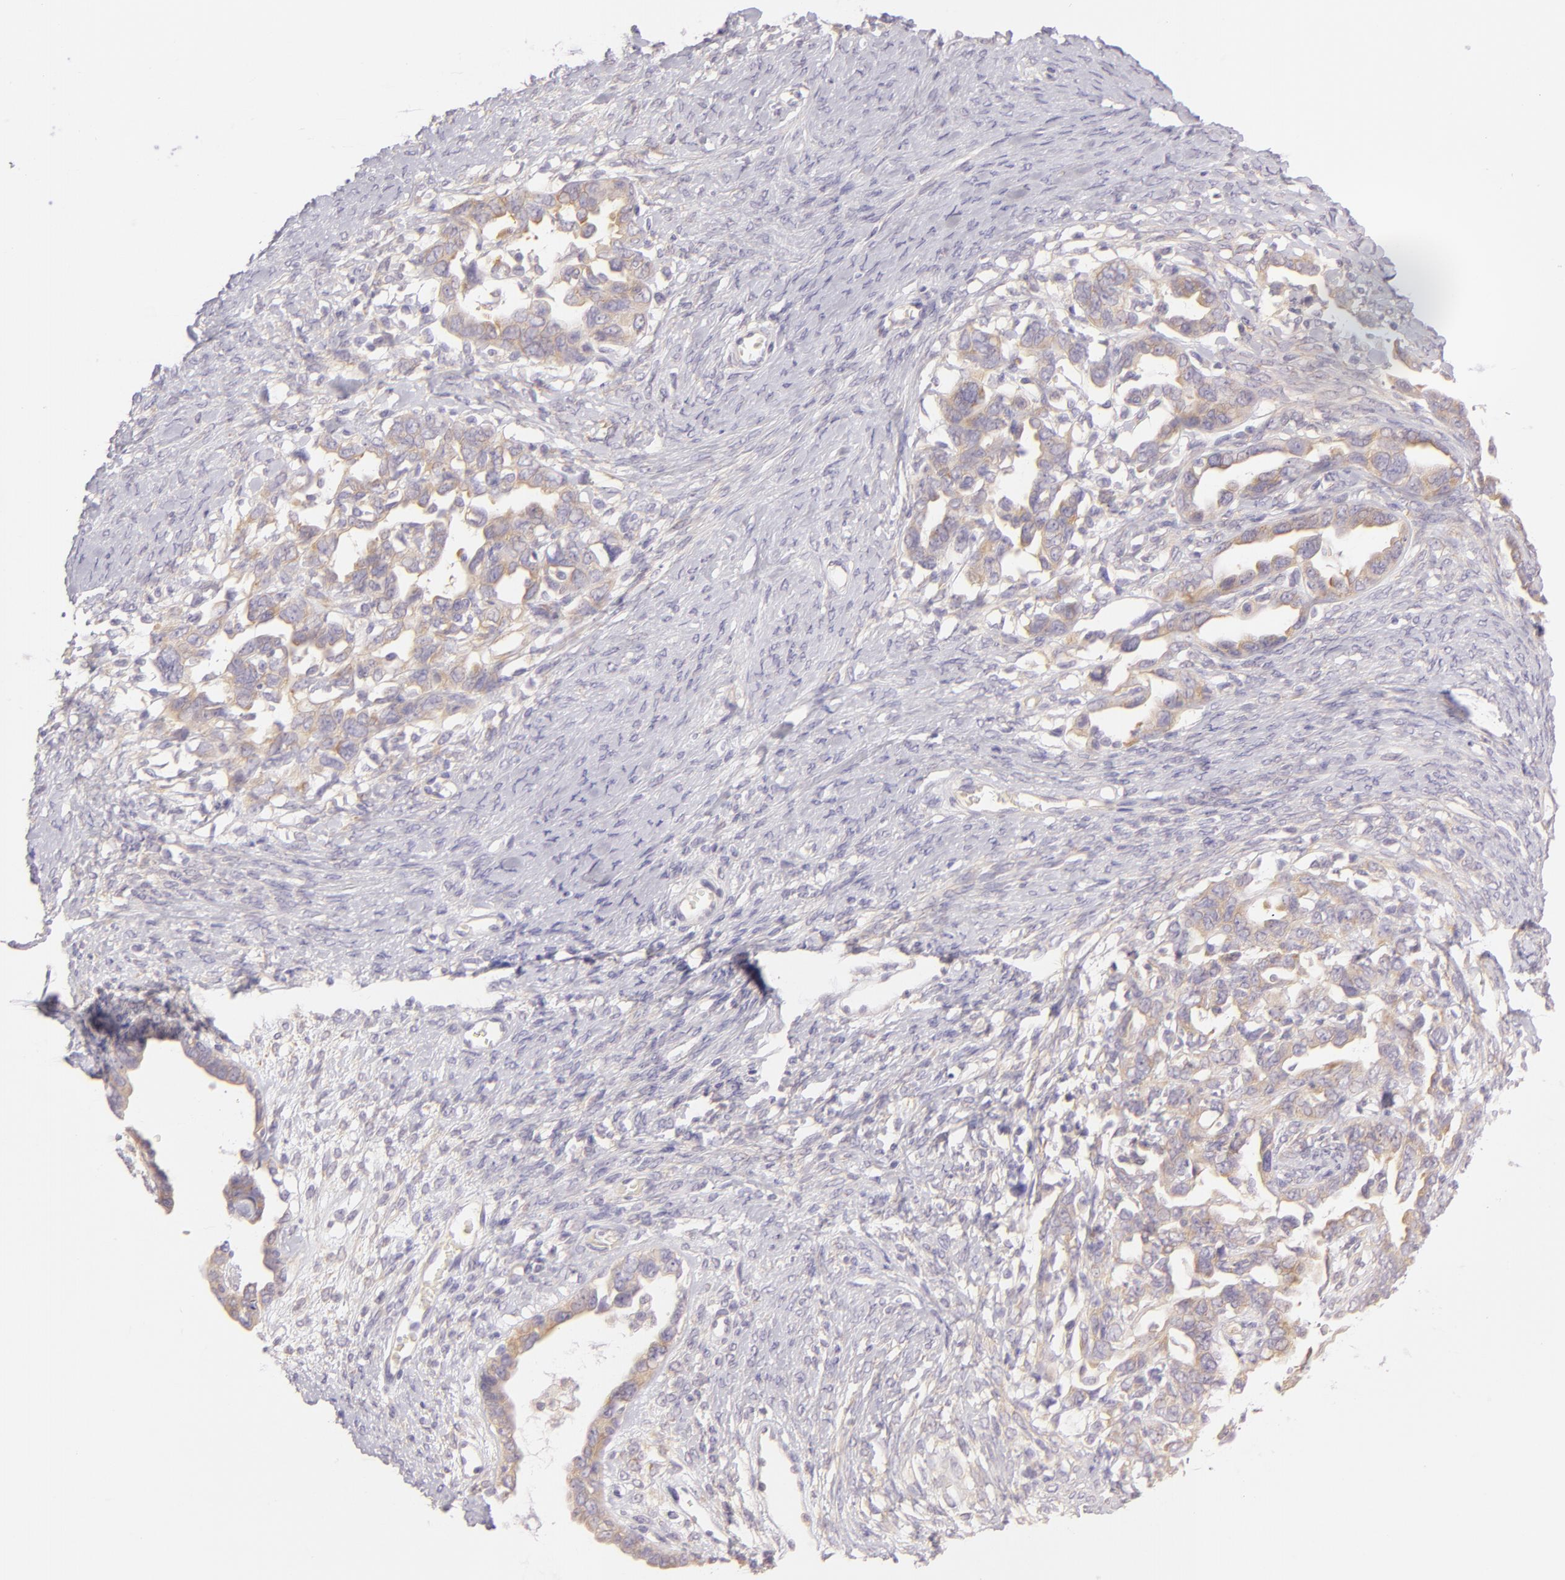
{"staining": {"intensity": "weak", "quantity": "25%-75%", "location": "cytoplasmic/membranous"}, "tissue": "ovarian cancer", "cell_type": "Tumor cells", "image_type": "cancer", "snomed": [{"axis": "morphology", "description": "Cystadenocarcinoma, serous, NOS"}, {"axis": "topography", "description": "Ovary"}], "caption": "Protein analysis of ovarian cancer (serous cystadenocarcinoma) tissue shows weak cytoplasmic/membranous expression in about 25%-75% of tumor cells. The staining is performed using DAB (3,3'-diaminobenzidine) brown chromogen to label protein expression. The nuclei are counter-stained blue using hematoxylin.", "gene": "ZC3H7B", "patient": {"sex": "female", "age": 69}}